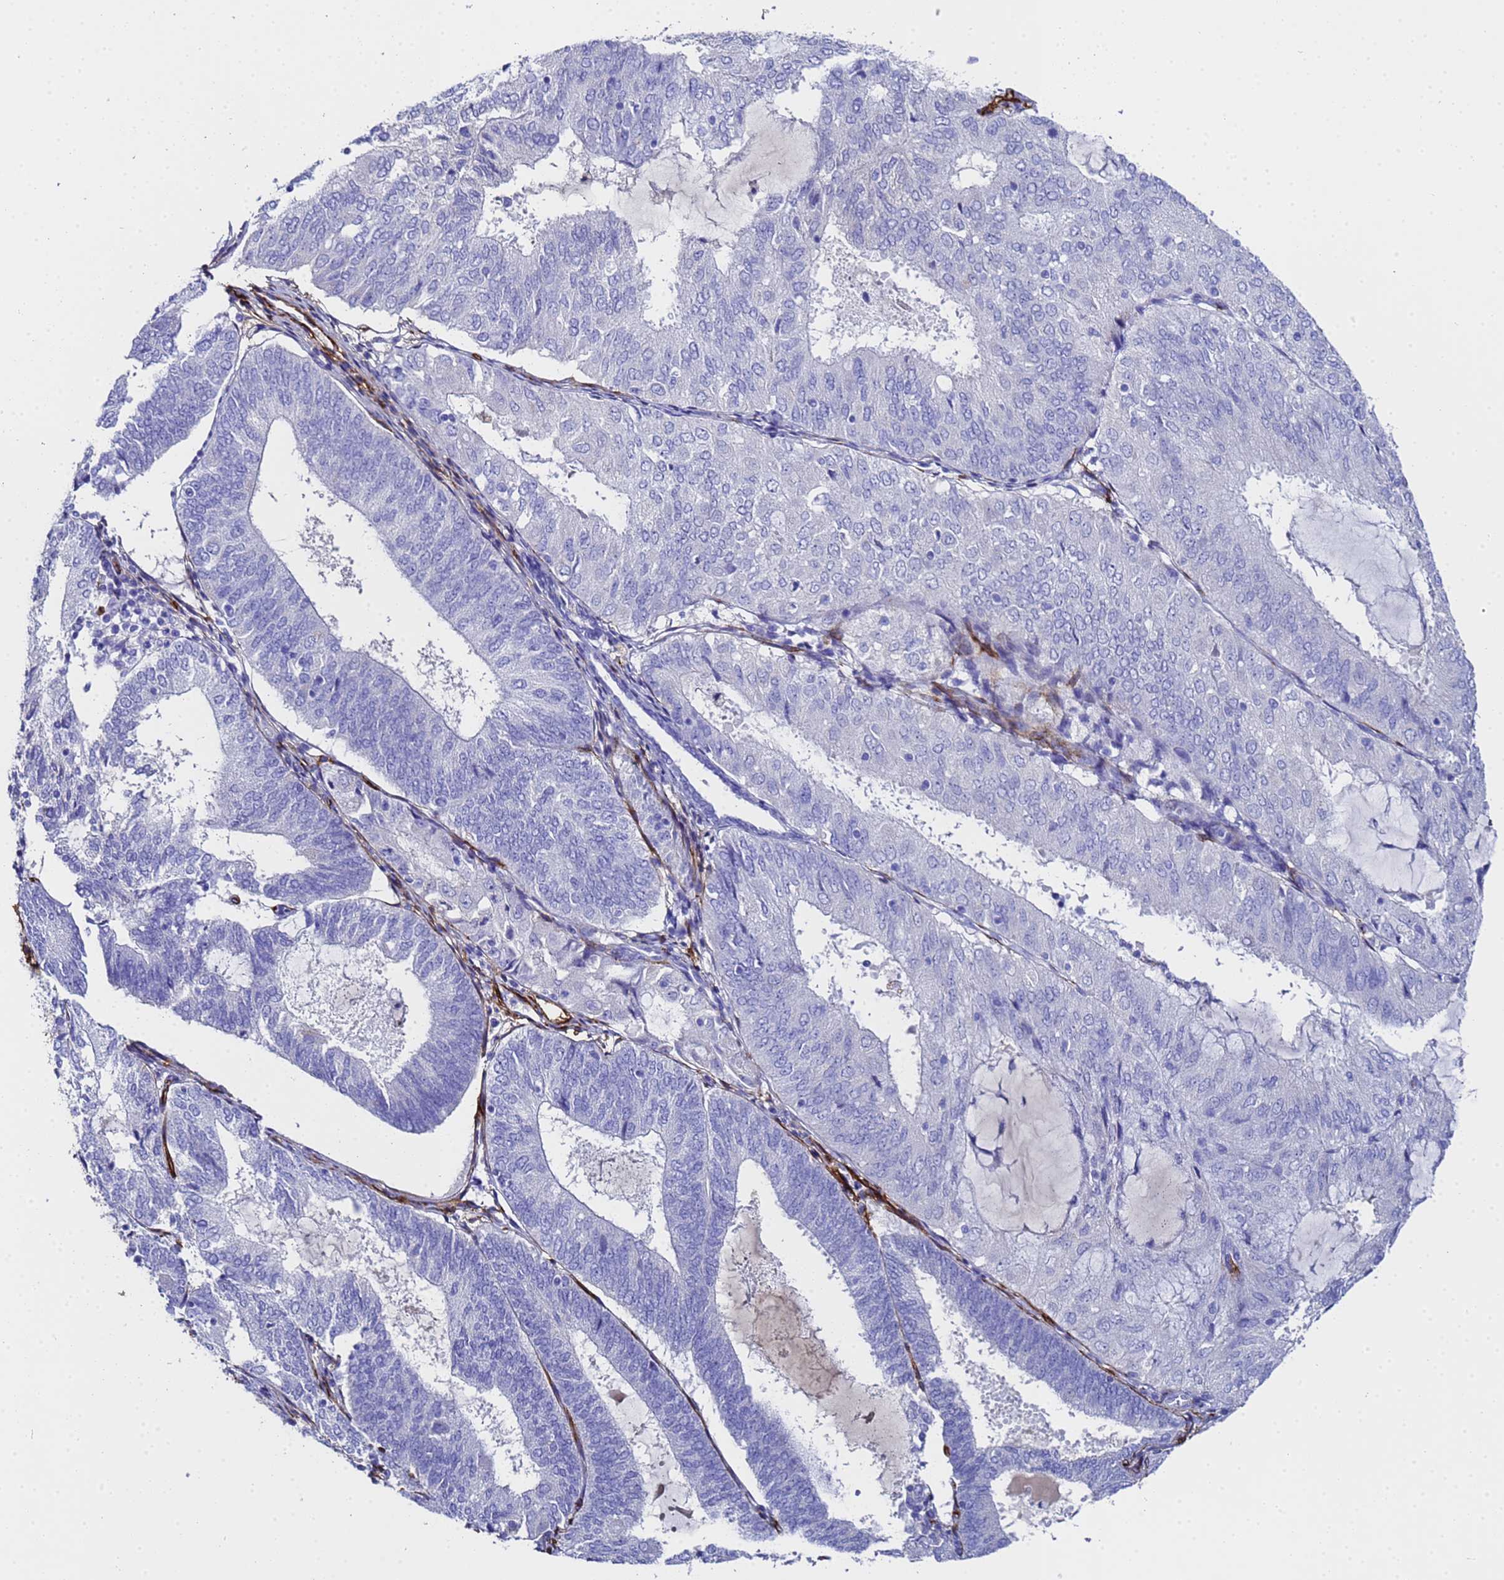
{"staining": {"intensity": "negative", "quantity": "none", "location": "none"}, "tissue": "endometrial cancer", "cell_type": "Tumor cells", "image_type": "cancer", "snomed": [{"axis": "morphology", "description": "Adenocarcinoma, NOS"}, {"axis": "topography", "description": "Endometrium"}], "caption": "A histopathology image of human endometrial adenocarcinoma is negative for staining in tumor cells.", "gene": "ADIPOQ", "patient": {"sex": "female", "age": 81}}